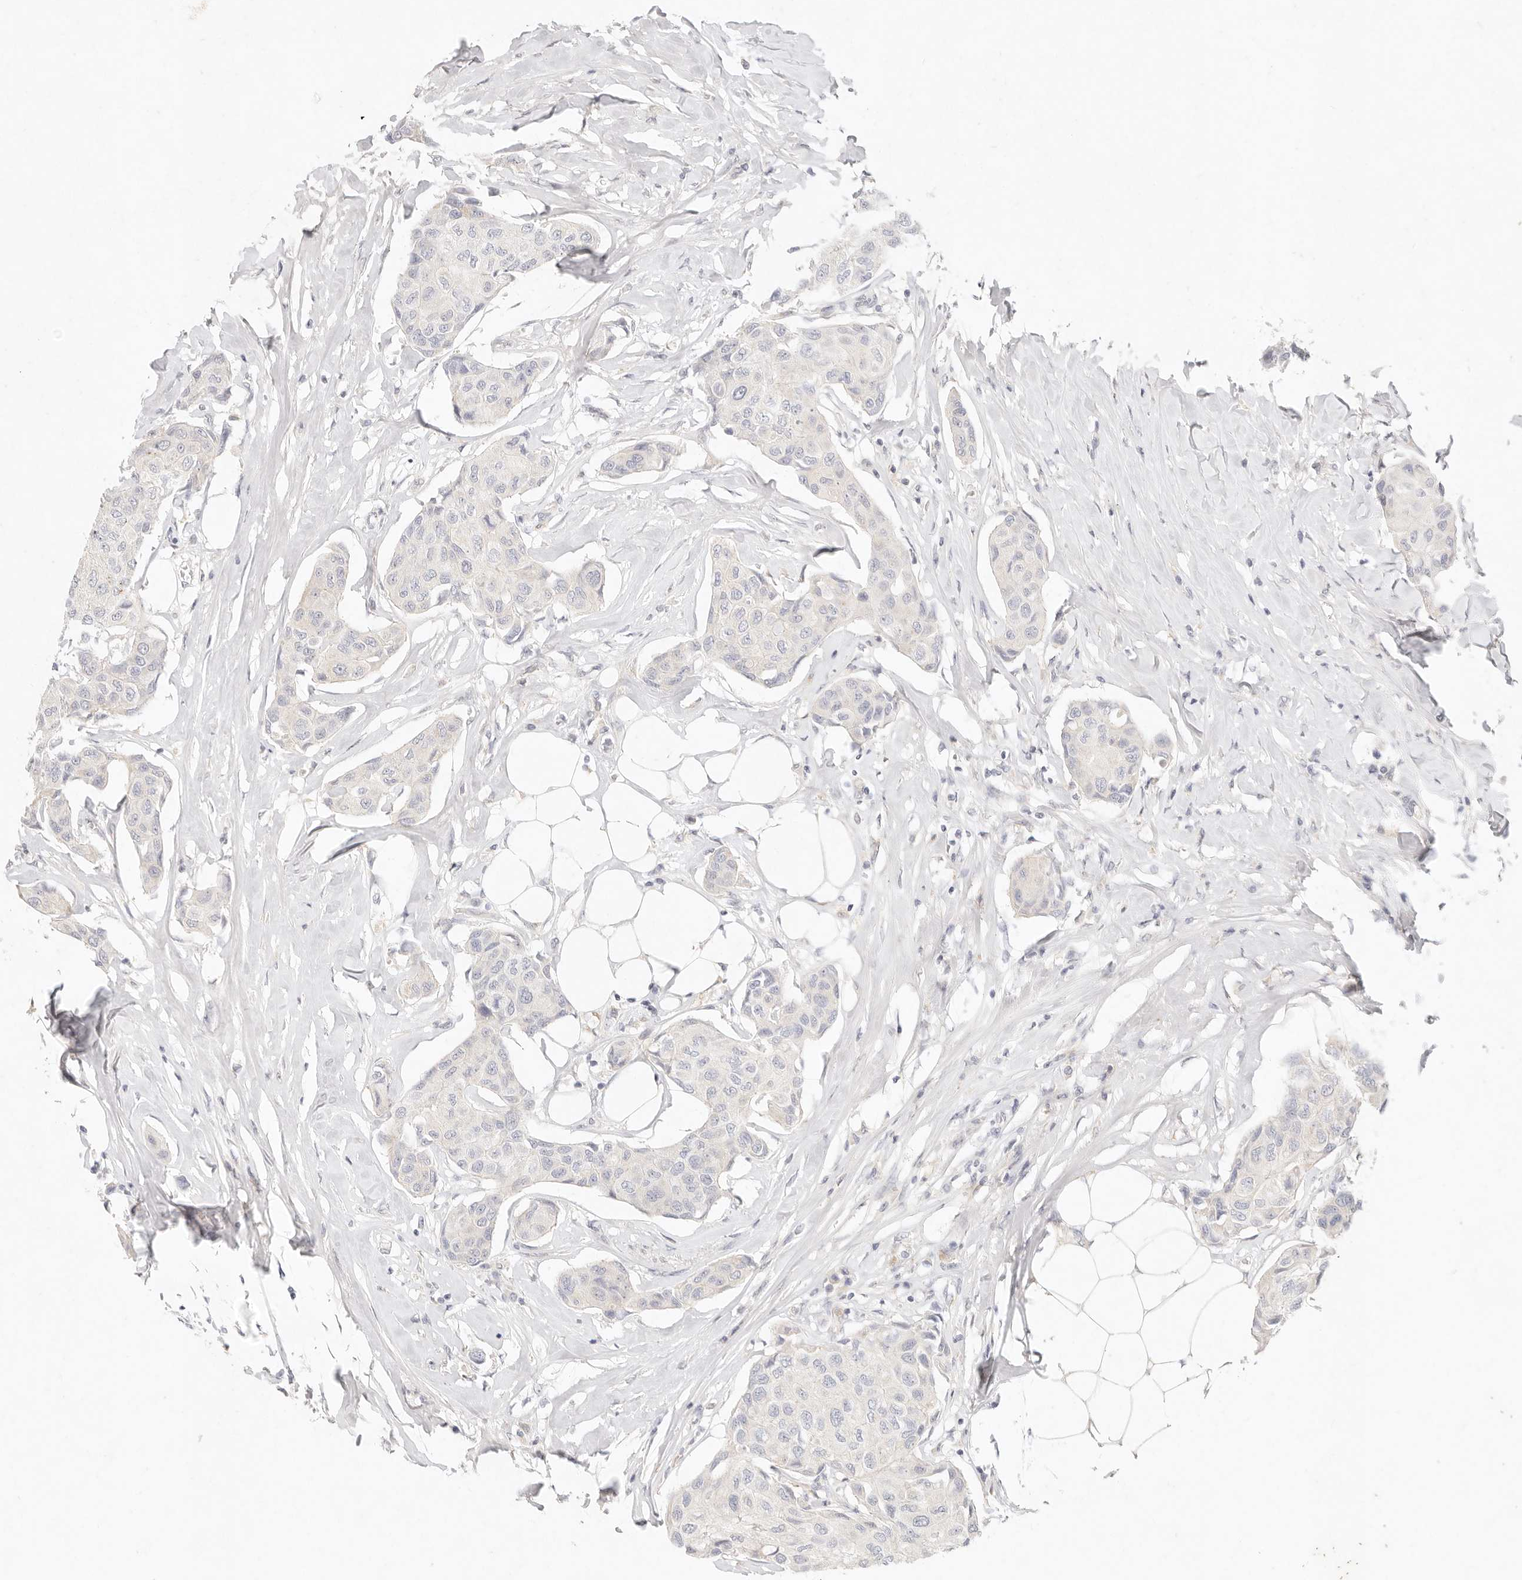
{"staining": {"intensity": "negative", "quantity": "none", "location": "none"}, "tissue": "breast cancer", "cell_type": "Tumor cells", "image_type": "cancer", "snomed": [{"axis": "morphology", "description": "Duct carcinoma"}, {"axis": "topography", "description": "Breast"}], "caption": "Tumor cells show no significant protein positivity in breast cancer (intraductal carcinoma).", "gene": "GPR84", "patient": {"sex": "female", "age": 80}}